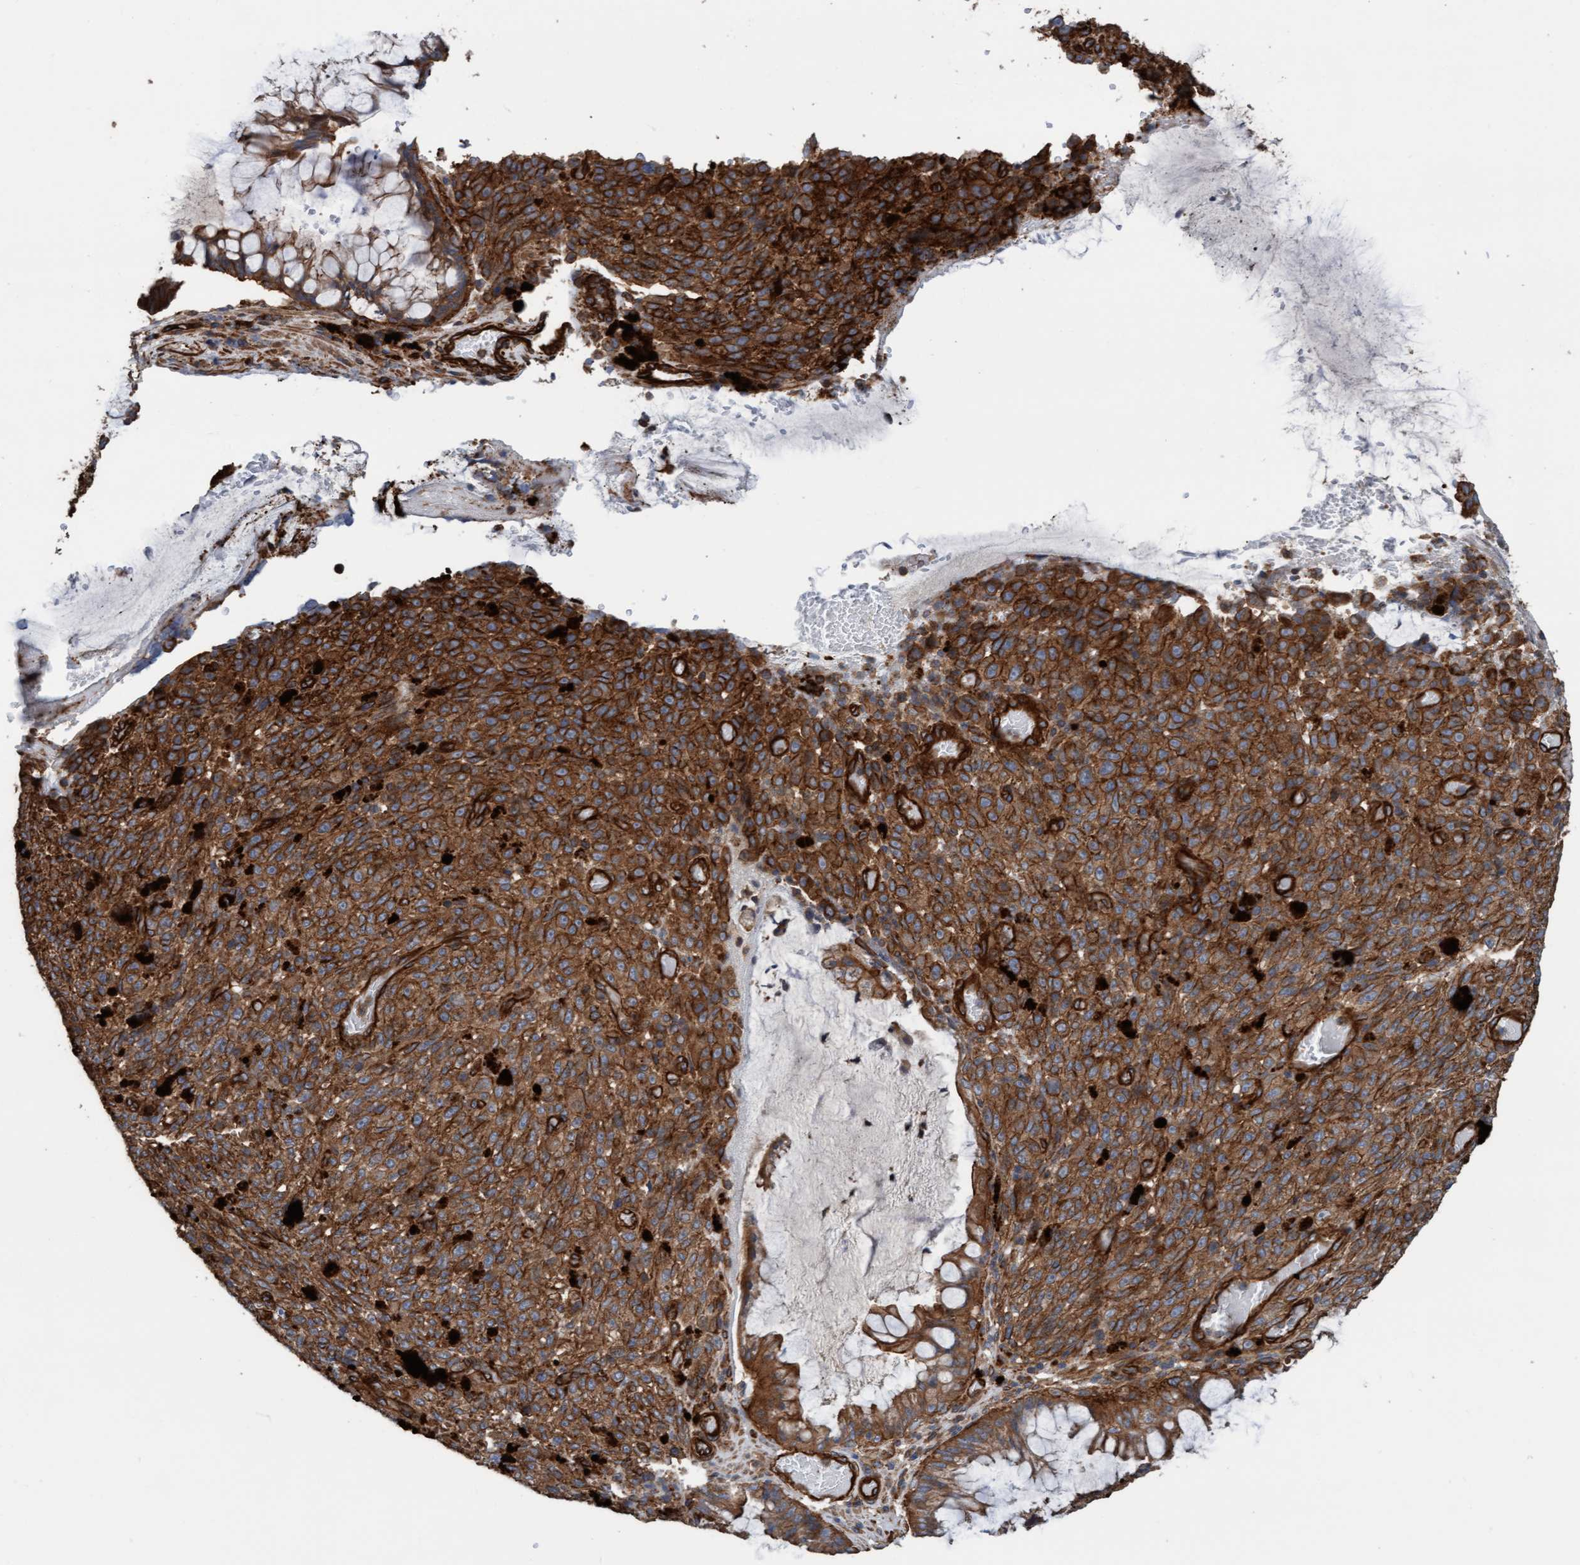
{"staining": {"intensity": "strong", "quantity": ">75%", "location": "cytoplasmic/membranous"}, "tissue": "melanoma", "cell_type": "Tumor cells", "image_type": "cancer", "snomed": [{"axis": "morphology", "description": "Malignant melanoma, NOS"}, {"axis": "topography", "description": "Rectum"}], "caption": "Tumor cells display high levels of strong cytoplasmic/membranous staining in approximately >75% of cells in malignant melanoma.", "gene": "STXBP4", "patient": {"sex": "female", "age": 81}}